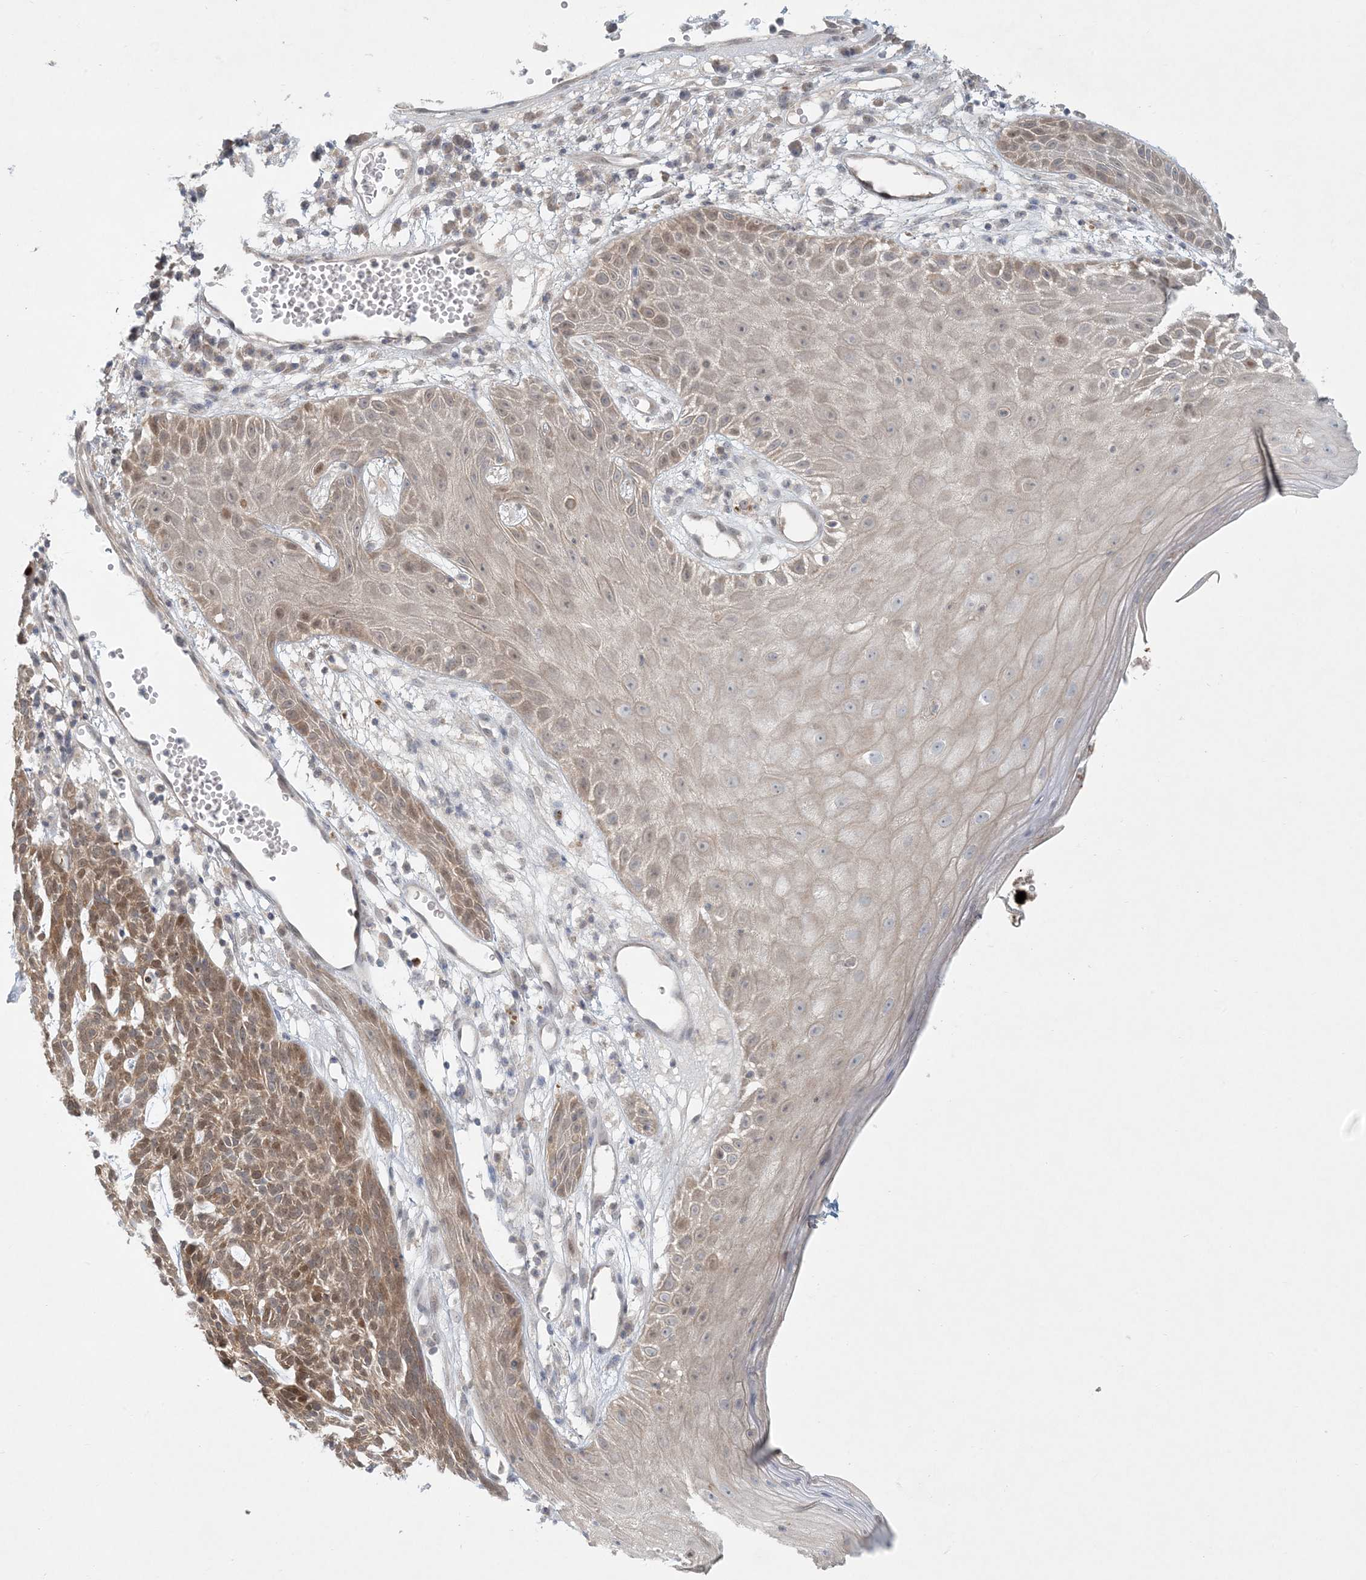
{"staining": {"intensity": "moderate", "quantity": ">75%", "location": "cytoplasmic/membranous,nuclear"}, "tissue": "skin cancer", "cell_type": "Tumor cells", "image_type": "cancer", "snomed": [{"axis": "morphology", "description": "Squamous cell carcinoma, NOS"}, {"axis": "topography", "description": "Skin"}], "caption": "Approximately >75% of tumor cells in skin cancer show moderate cytoplasmic/membranous and nuclear protein positivity as visualized by brown immunohistochemical staining.", "gene": "OBI1", "patient": {"sex": "female", "age": 90}}